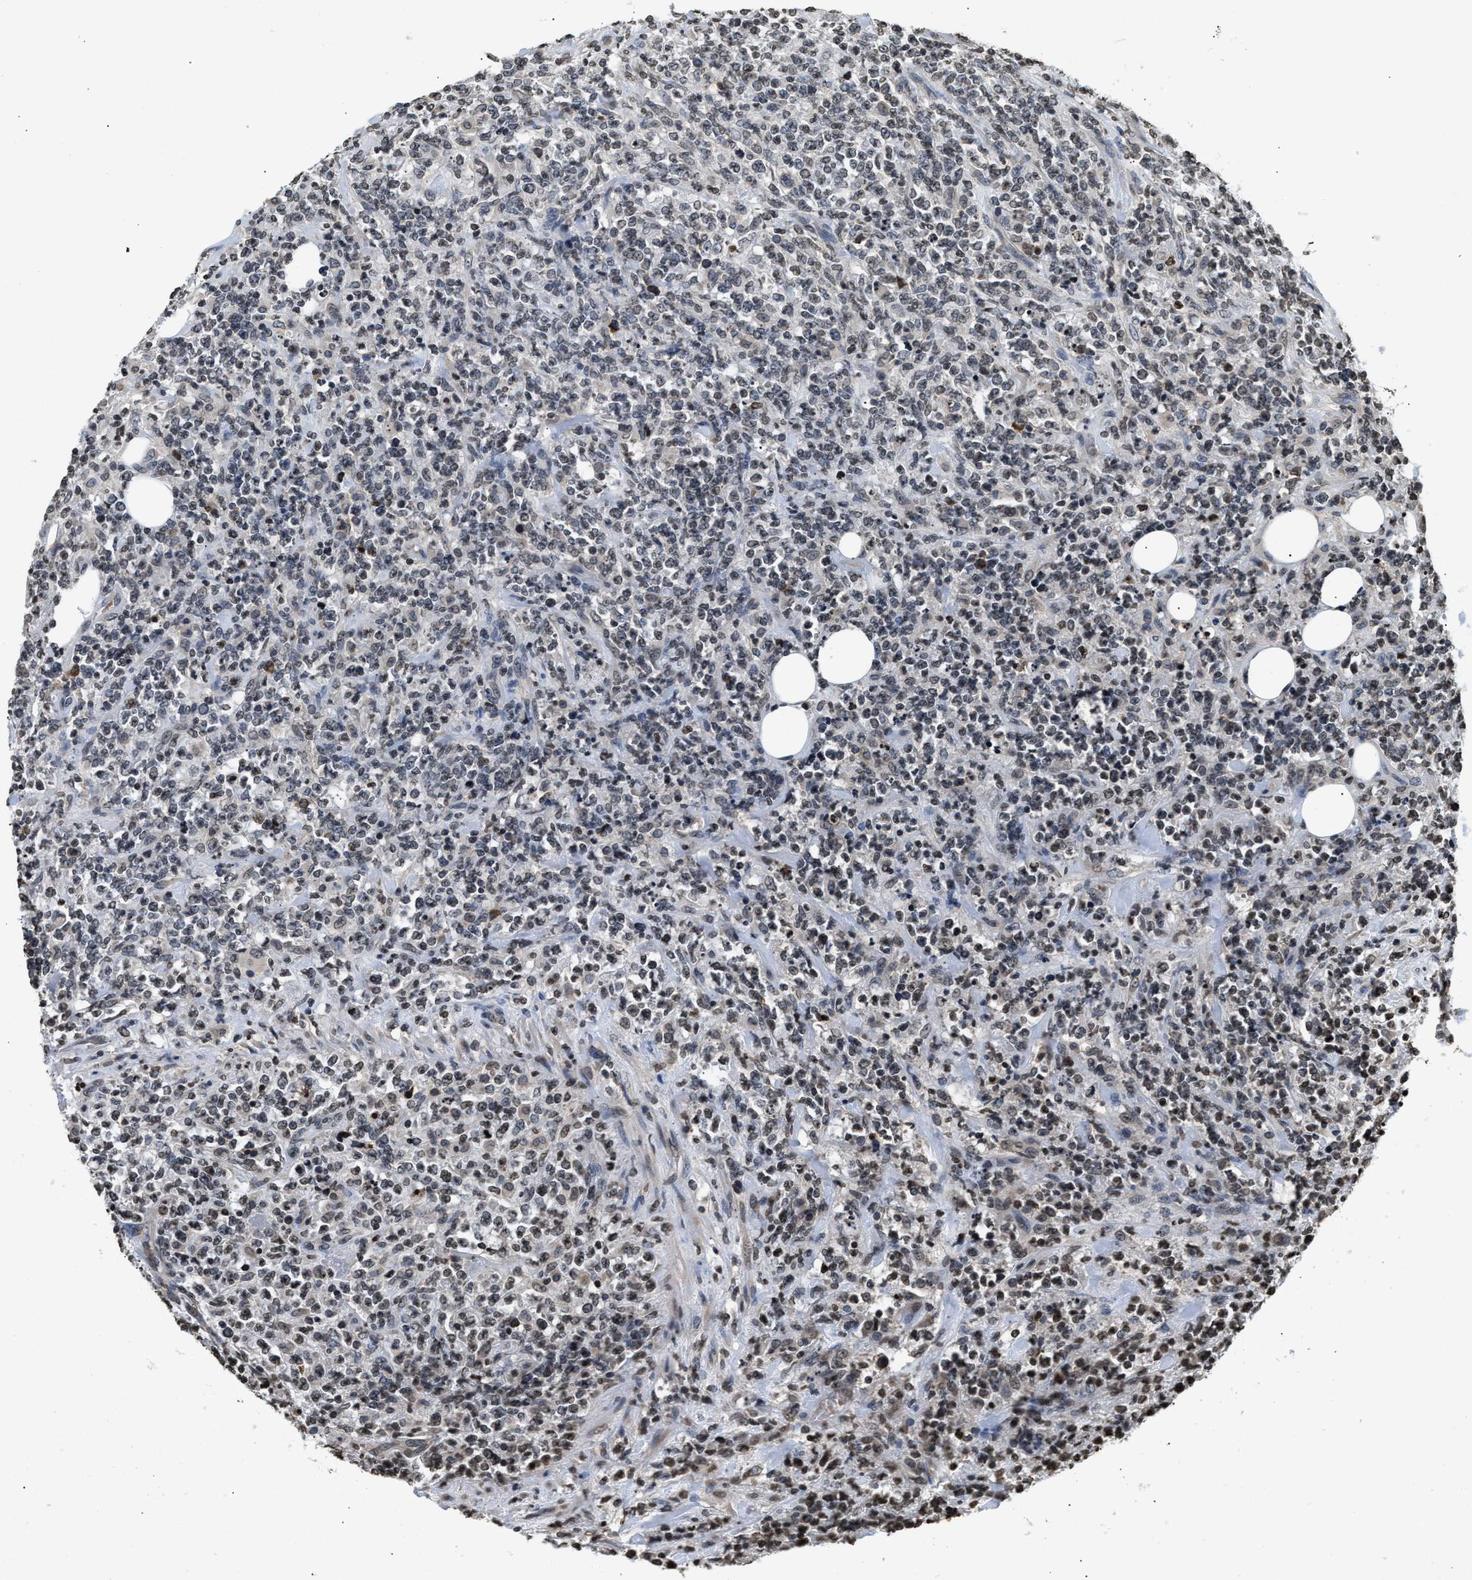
{"staining": {"intensity": "weak", "quantity": "<25%", "location": "nuclear"}, "tissue": "lymphoma", "cell_type": "Tumor cells", "image_type": "cancer", "snomed": [{"axis": "morphology", "description": "Malignant lymphoma, non-Hodgkin's type, High grade"}, {"axis": "topography", "description": "Soft tissue"}], "caption": "IHC image of human malignant lymphoma, non-Hodgkin's type (high-grade) stained for a protein (brown), which exhibits no positivity in tumor cells.", "gene": "DNASE1L3", "patient": {"sex": "male", "age": 18}}